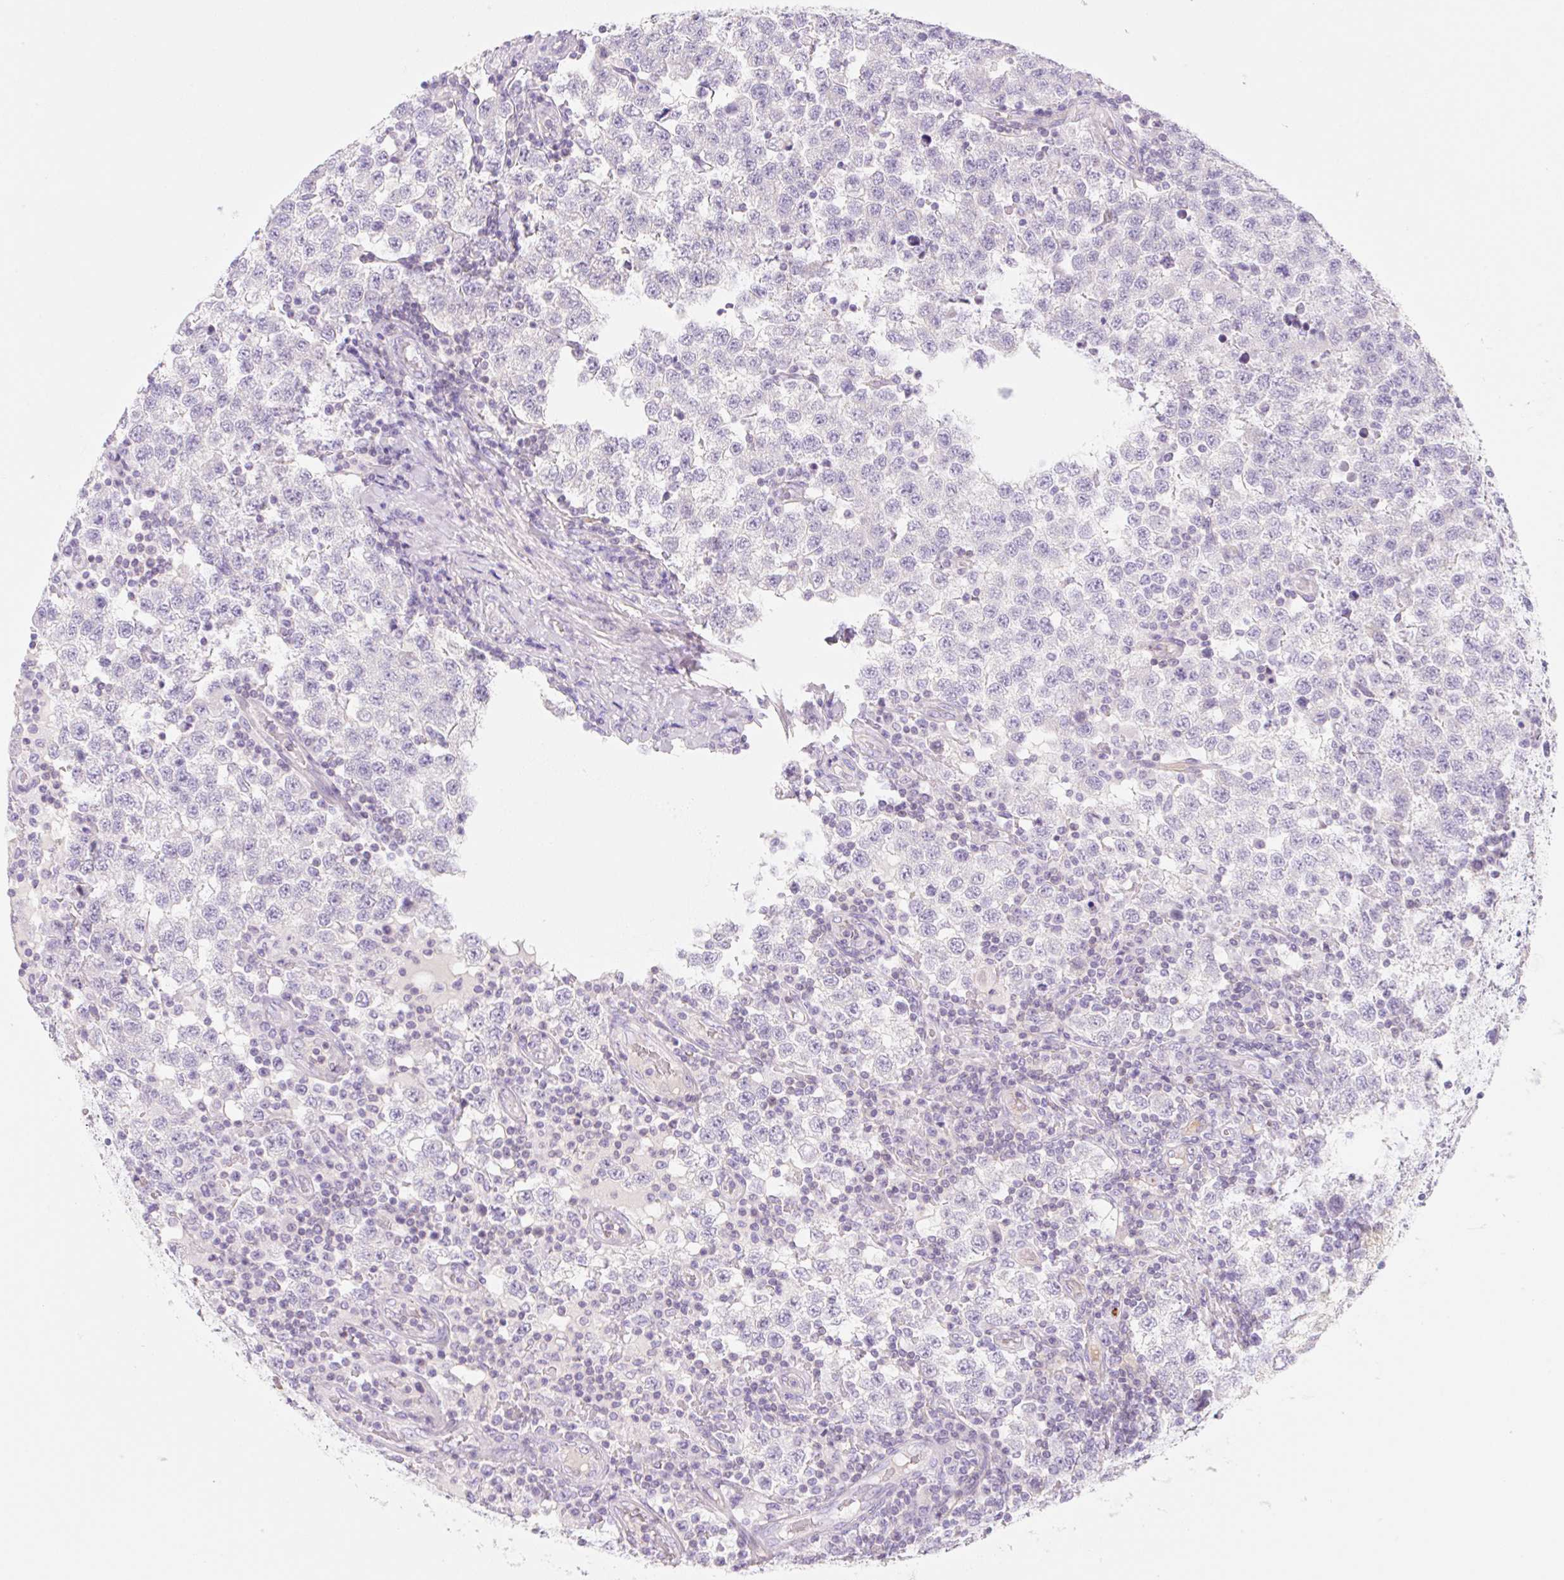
{"staining": {"intensity": "negative", "quantity": "none", "location": "none"}, "tissue": "testis cancer", "cell_type": "Tumor cells", "image_type": "cancer", "snomed": [{"axis": "morphology", "description": "Seminoma, NOS"}, {"axis": "topography", "description": "Testis"}], "caption": "Immunohistochemistry (IHC) histopathology image of testis cancer (seminoma) stained for a protein (brown), which displays no positivity in tumor cells.", "gene": "LYVE1", "patient": {"sex": "male", "age": 34}}